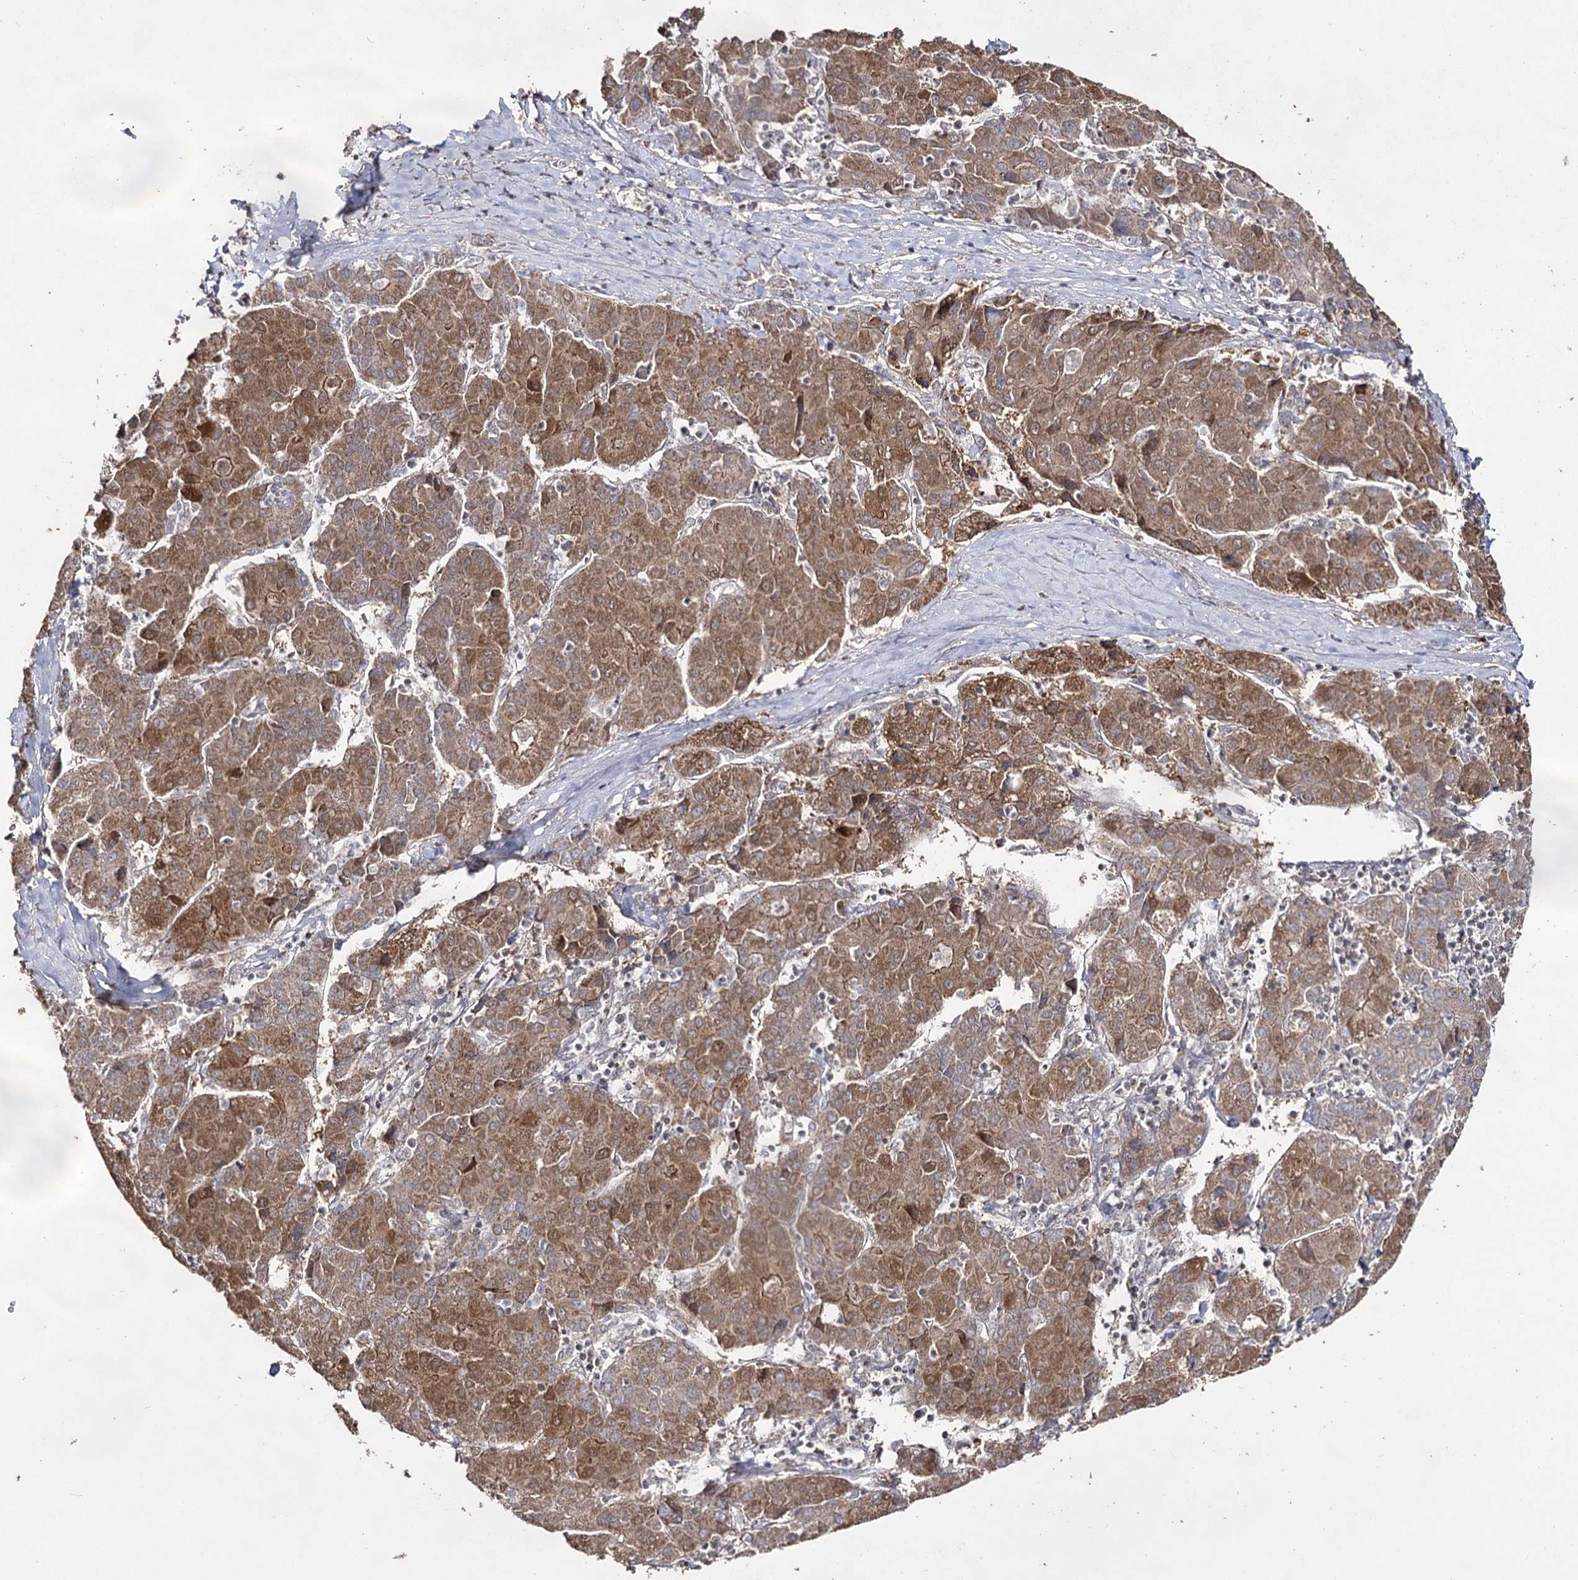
{"staining": {"intensity": "moderate", "quantity": ">75%", "location": "cytoplasmic/membranous,nuclear"}, "tissue": "liver cancer", "cell_type": "Tumor cells", "image_type": "cancer", "snomed": [{"axis": "morphology", "description": "Carcinoma, Hepatocellular, NOS"}, {"axis": "topography", "description": "Liver"}], "caption": "Immunohistochemistry micrograph of neoplastic tissue: liver cancer (hepatocellular carcinoma) stained using immunohistochemistry (IHC) displays medium levels of moderate protein expression localized specifically in the cytoplasmic/membranous and nuclear of tumor cells, appearing as a cytoplasmic/membranous and nuclear brown color.", "gene": "ACTR6", "patient": {"sex": "male", "age": 65}}